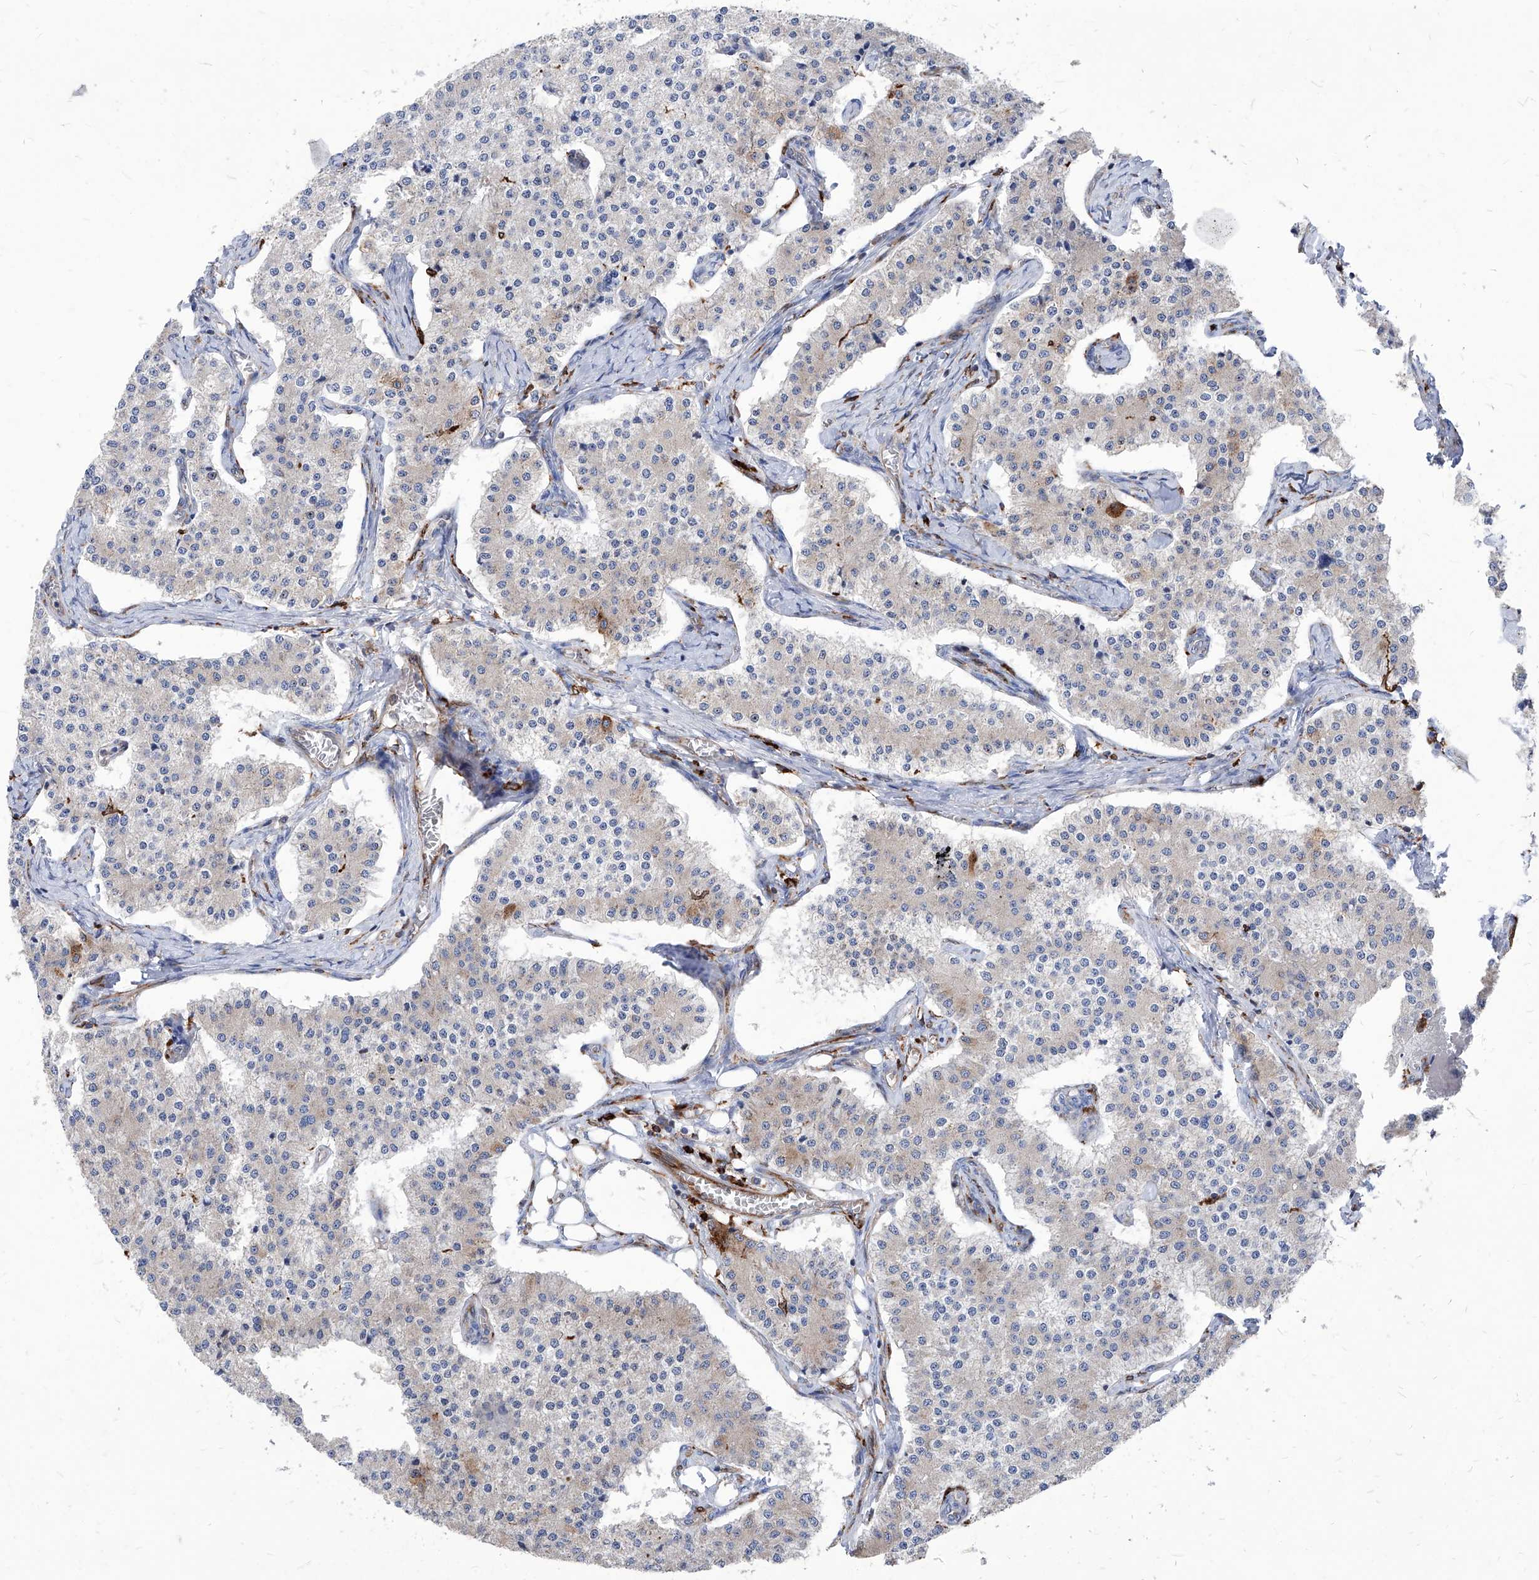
{"staining": {"intensity": "weak", "quantity": "<25%", "location": "cytoplasmic/membranous"}, "tissue": "carcinoid", "cell_type": "Tumor cells", "image_type": "cancer", "snomed": [{"axis": "morphology", "description": "Carcinoid, malignant, NOS"}, {"axis": "topography", "description": "Colon"}], "caption": "Immunohistochemistry image of carcinoid (malignant) stained for a protein (brown), which shows no staining in tumor cells.", "gene": "UBOX5", "patient": {"sex": "female", "age": 52}}